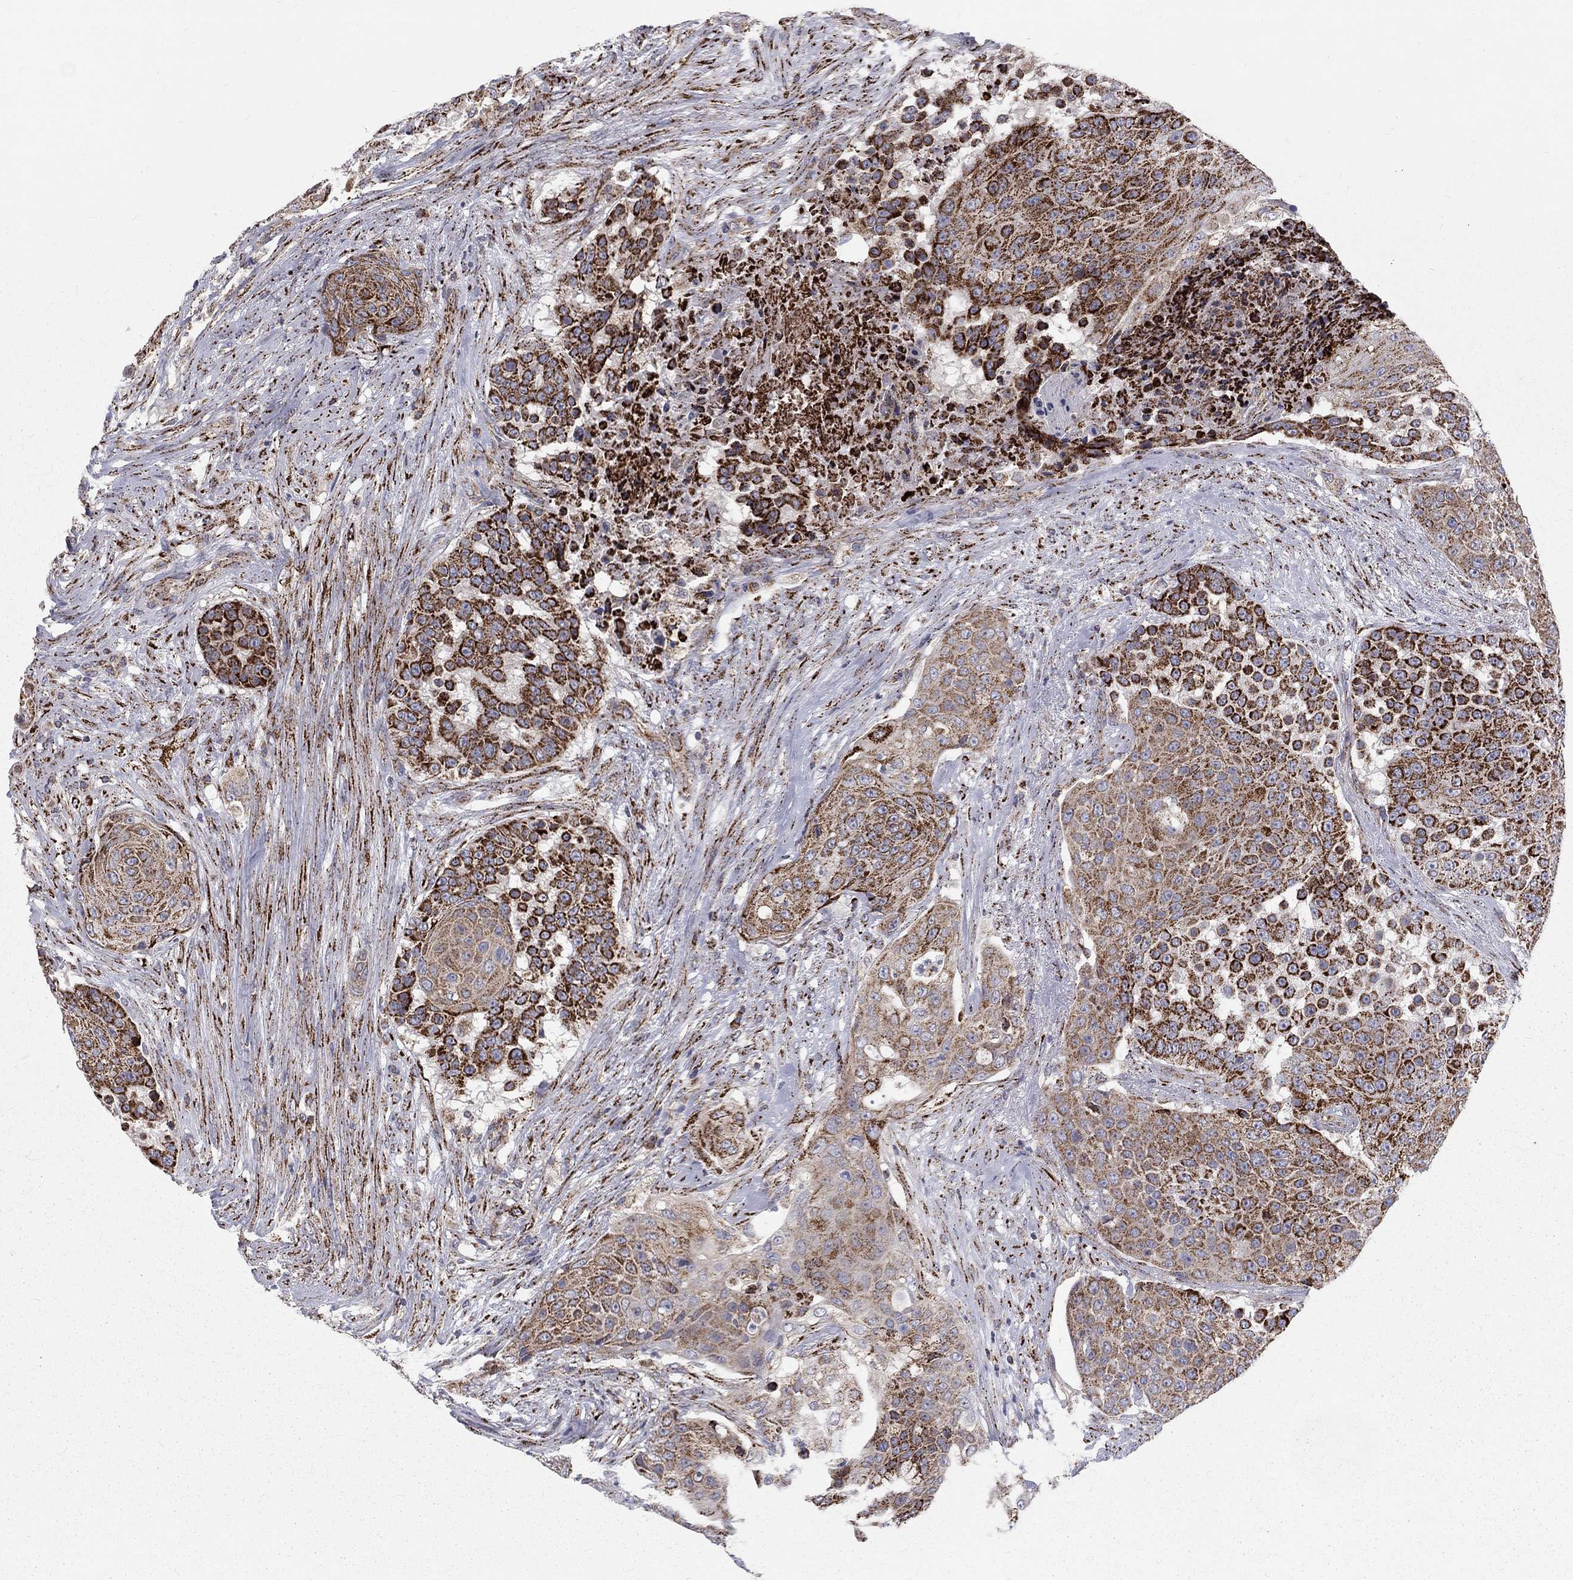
{"staining": {"intensity": "strong", "quantity": ">75%", "location": "cytoplasmic/membranous"}, "tissue": "urothelial cancer", "cell_type": "Tumor cells", "image_type": "cancer", "snomed": [{"axis": "morphology", "description": "Urothelial carcinoma, High grade"}, {"axis": "topography", "description": "Urinary bladder"}], "caption": "Immunohistochemical staining of human urothelial cancer reveals strong cytoplasmic/membranous protein positivity in about >75% of tumor cells.", "gene": "ALDH1B1", "patient": {"sex": "female", "age": 63}}